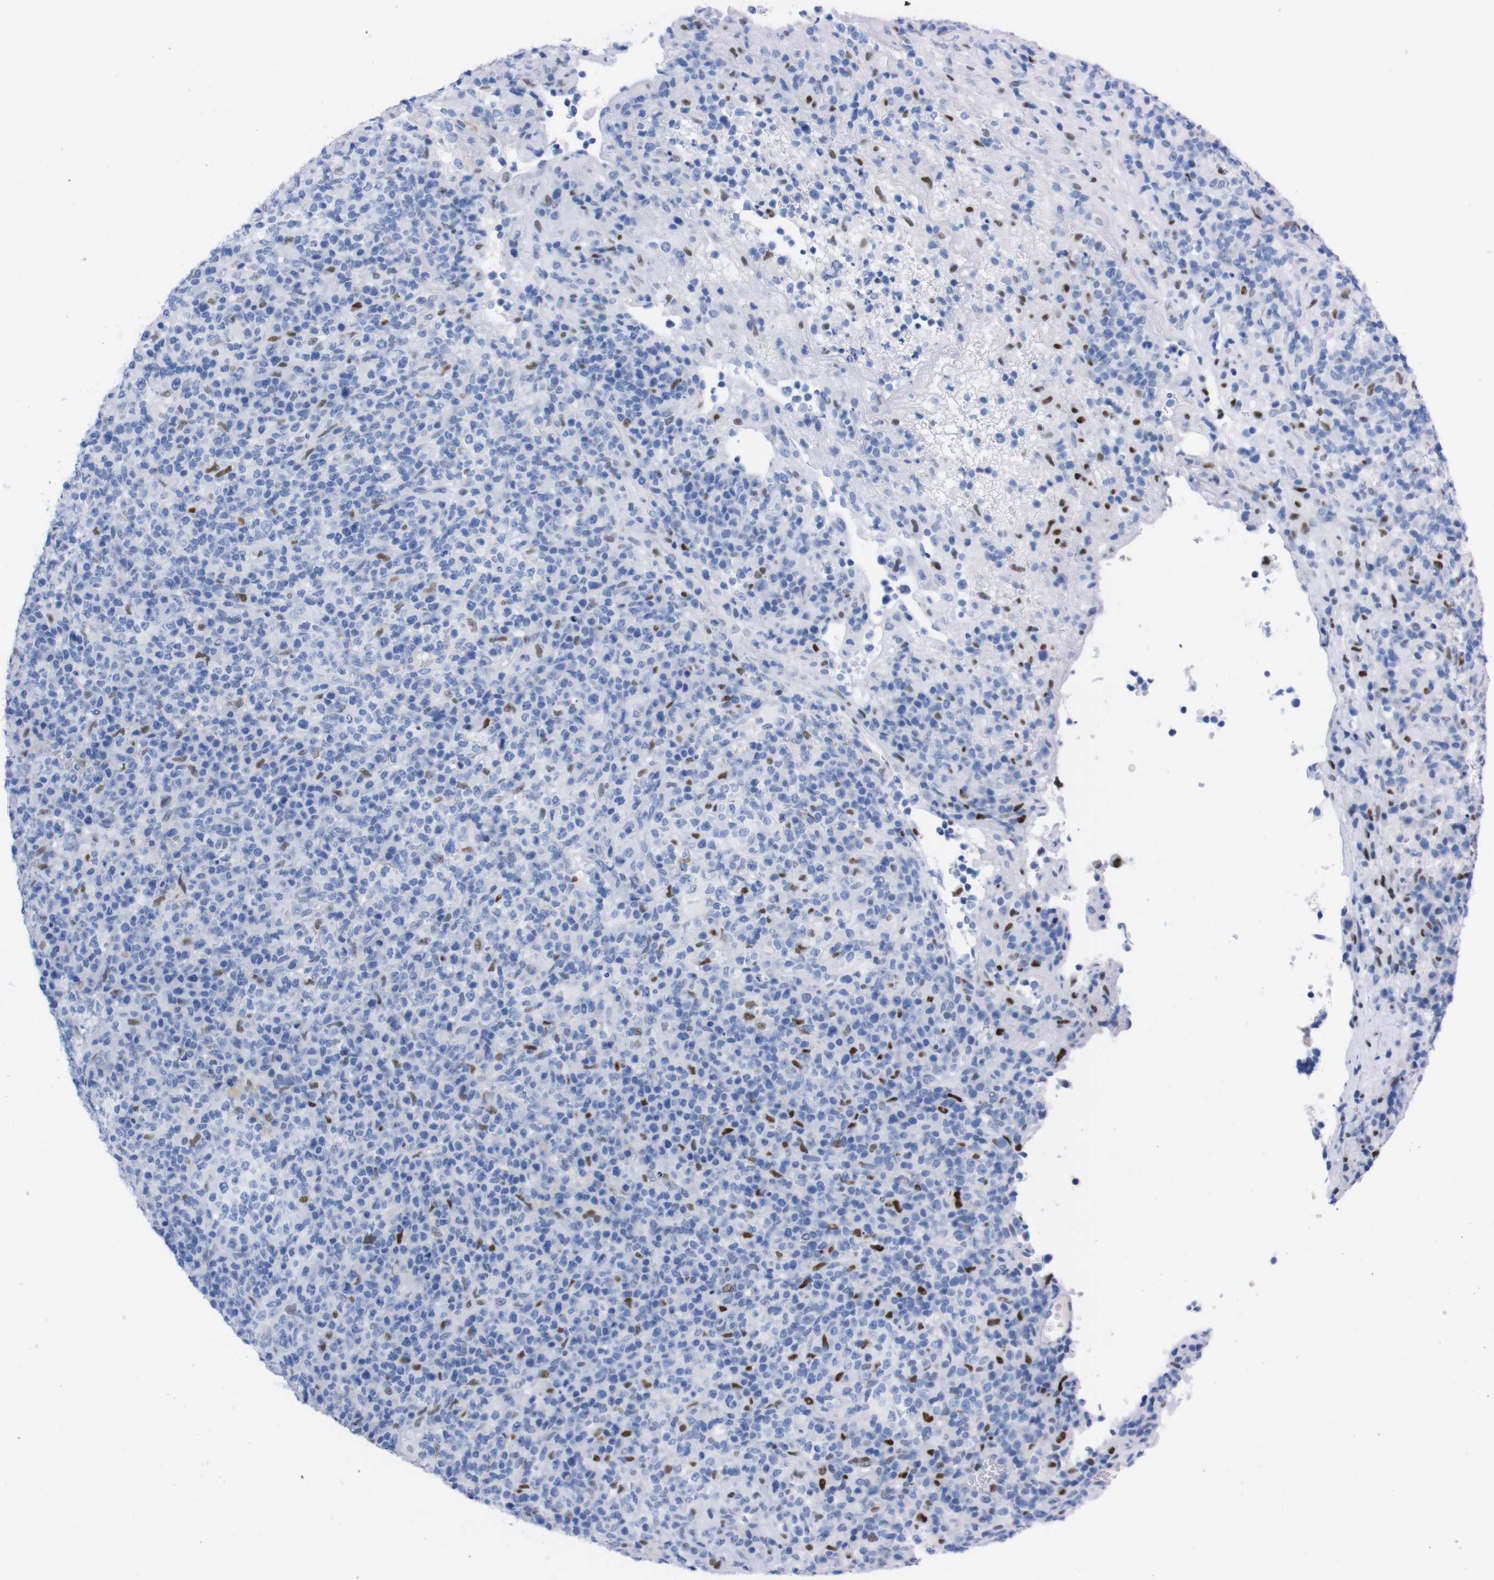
{"staining": {"intensity": "negative", "quantity": "none", "location": "none"}, "tissue": "lymphoma", "cell_type": "Tumor cells", "image_type": "cancer", "snomed": [{"axis": "morphology", "description": "Malignant lymphoma, non-Hodgkin's type, High grade"}, {"axis": "topography", "description": "Lymph node"}], "caption": "There is no significant staining in tumor cells of lymphoma.", "gene": "P2RY12", "patient": {"sex": "female", "age": 76}}